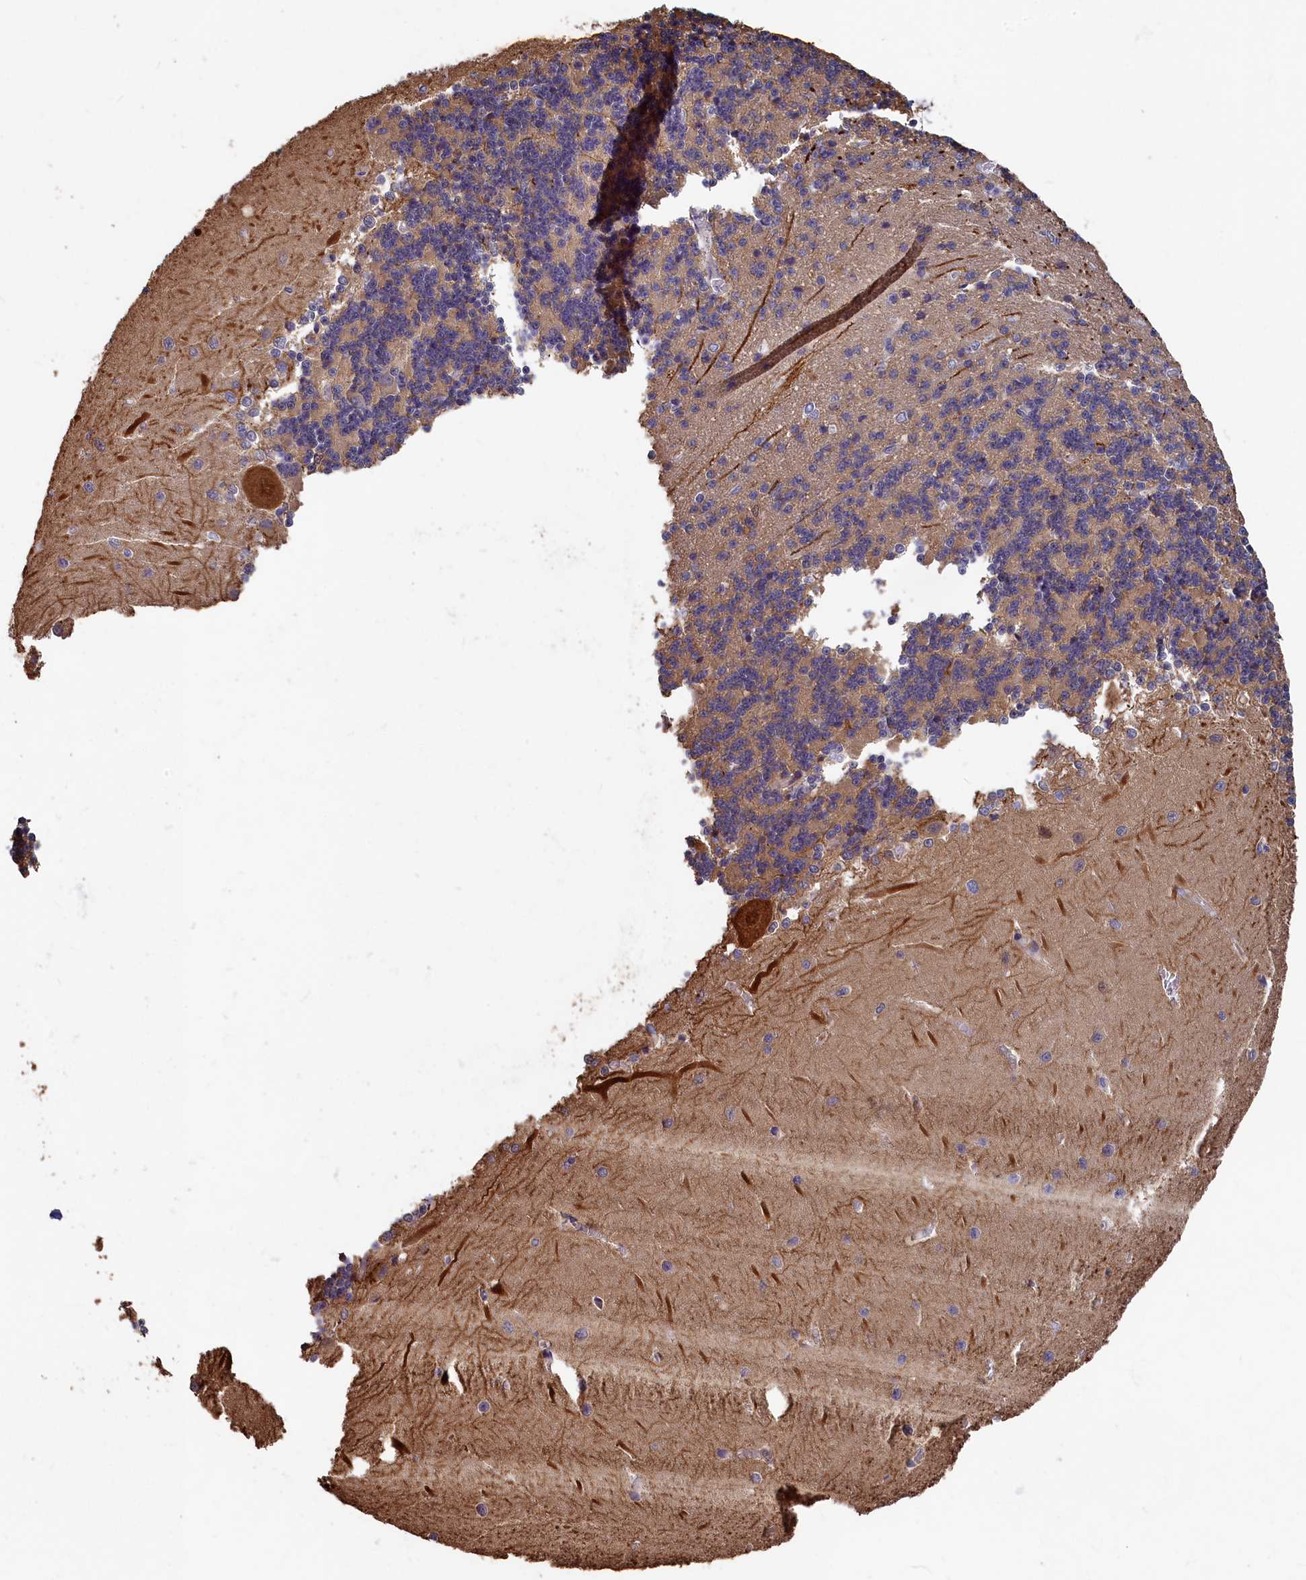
{"staining": {"intensity": "weak", "quantity": "25%-75%", "location": "cytoplasmic/membranous"}, "tissue": "cerebellum", "cell_type": "Cells in granular layer", "image_type": "normal", "snomed": [{"axis": "morphology", "description": "Normal tissue, NOS"}, {"axis": "topography", "description": "Cerebellum"}], "caption": "Immunohistochemical staining of unremarkable cerebellum reveals low levels of weak cytoplasmic/membranous expression in about 25%-75% of cells in granular layer. (Stains: DAB (3,3'-diaminobenzidine) in brown, nuclei in blue, Microscopy: brightfield microscopy at high magnification).", "gene": "TMEM116", "patient": {"sex": "male", "age": 37}}